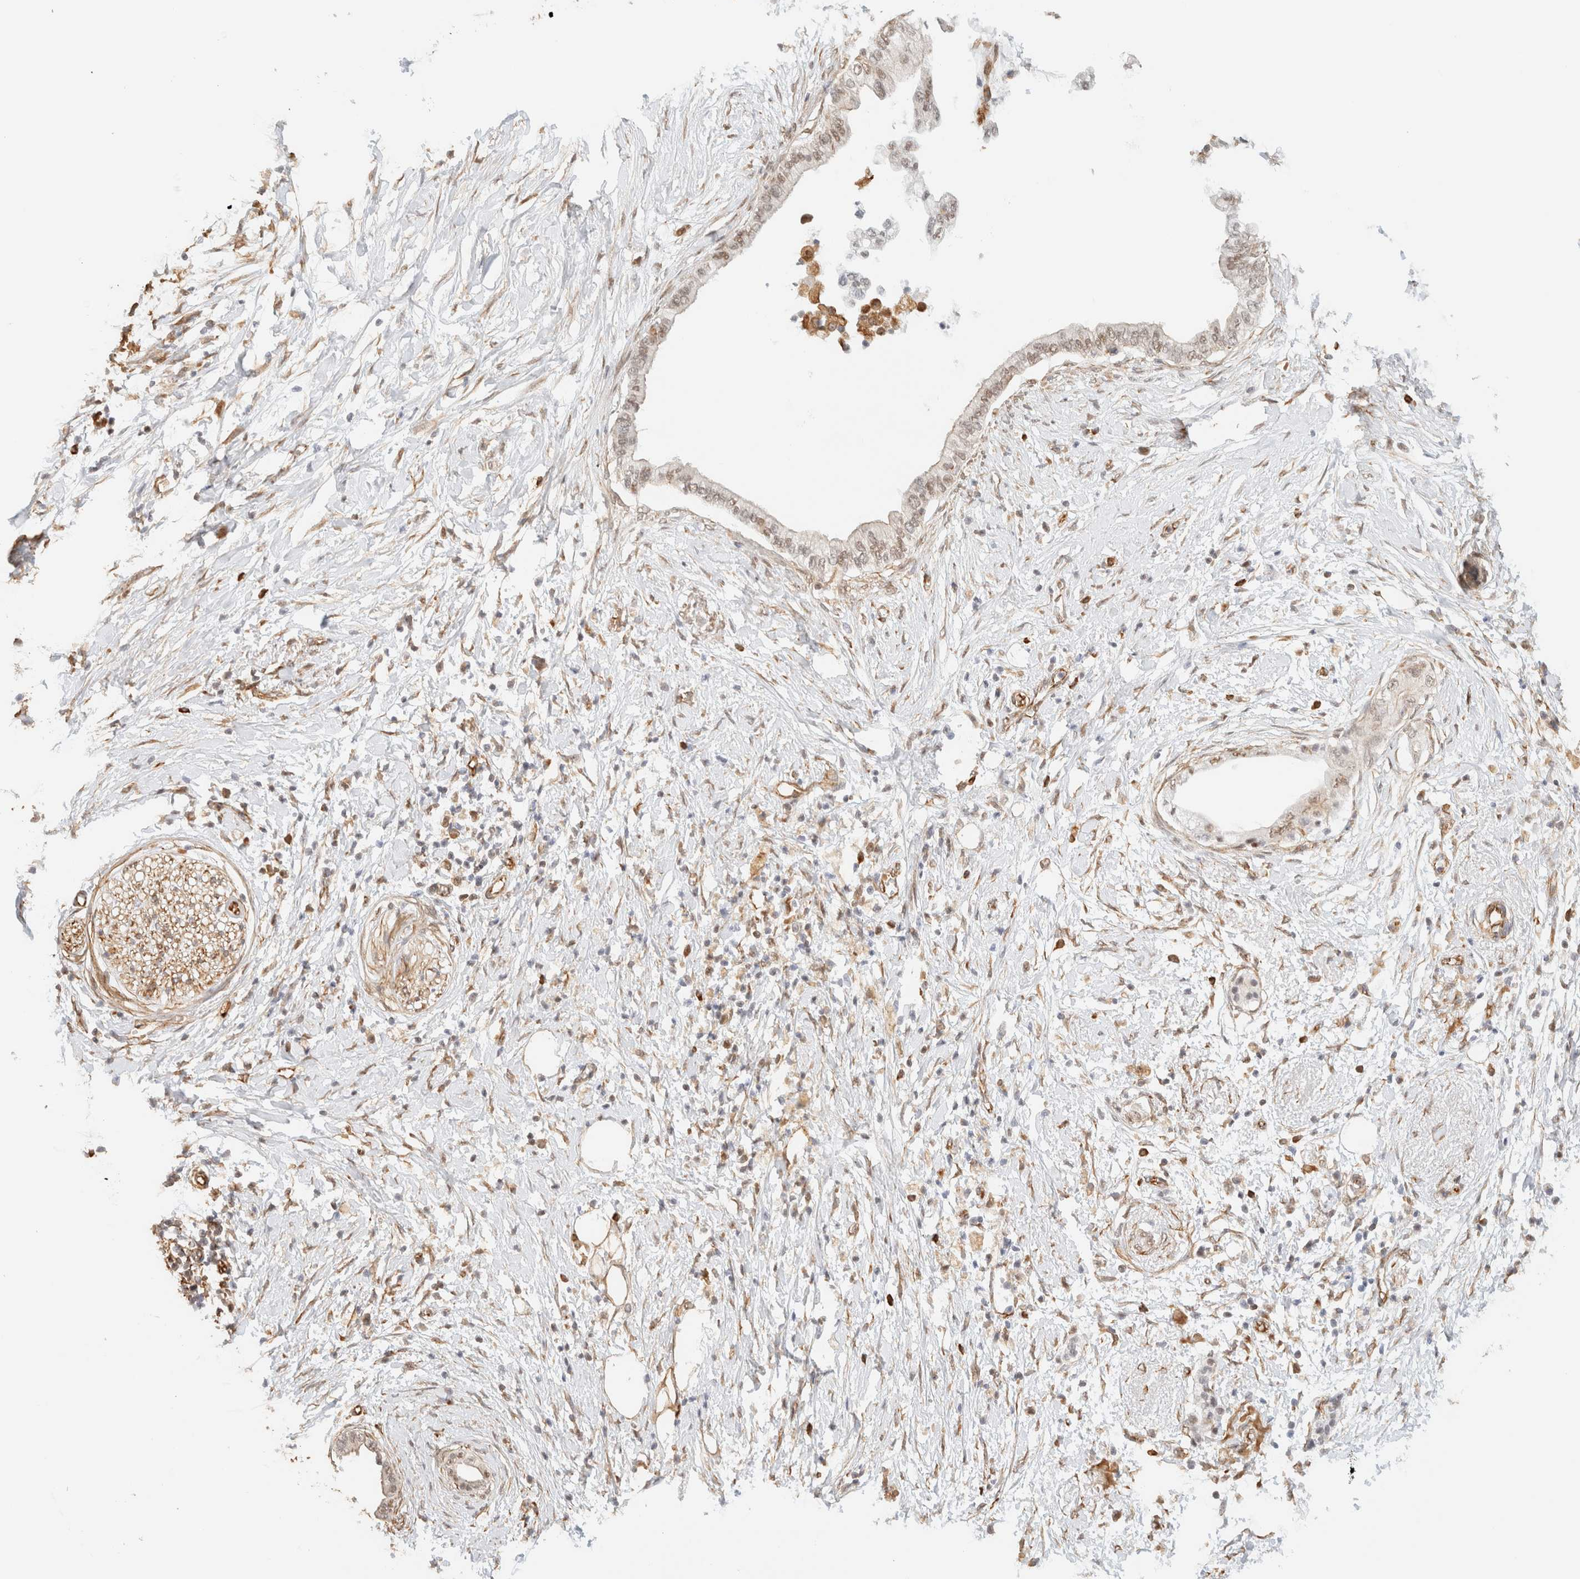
{"staining": {"intensity": "weak", "quantity": ">75%", "location": "nuclear"}, "tissue": "pancreatic cancer", "cell_type": "Tumor cells", "image_type": "cancer", "snomed": [{"axis": "morphology", "description": "Normal tissue, NOS"}, {"axis": "morphology", "description": "Adenocarcinoma, NOS"}, {"axis": "topography", "description": "Pancreas"}, {"axis": "topography", "description": "Duodenum"}], "caption": "This photomicrograph exhibits IHC staining of human pancreatic cancer (adenocarcinoma), with low weak nuclear staining in about >75% of tumor cells.", "gene": "ARID5A", "patient": {"sex": "female", "age": 60}}